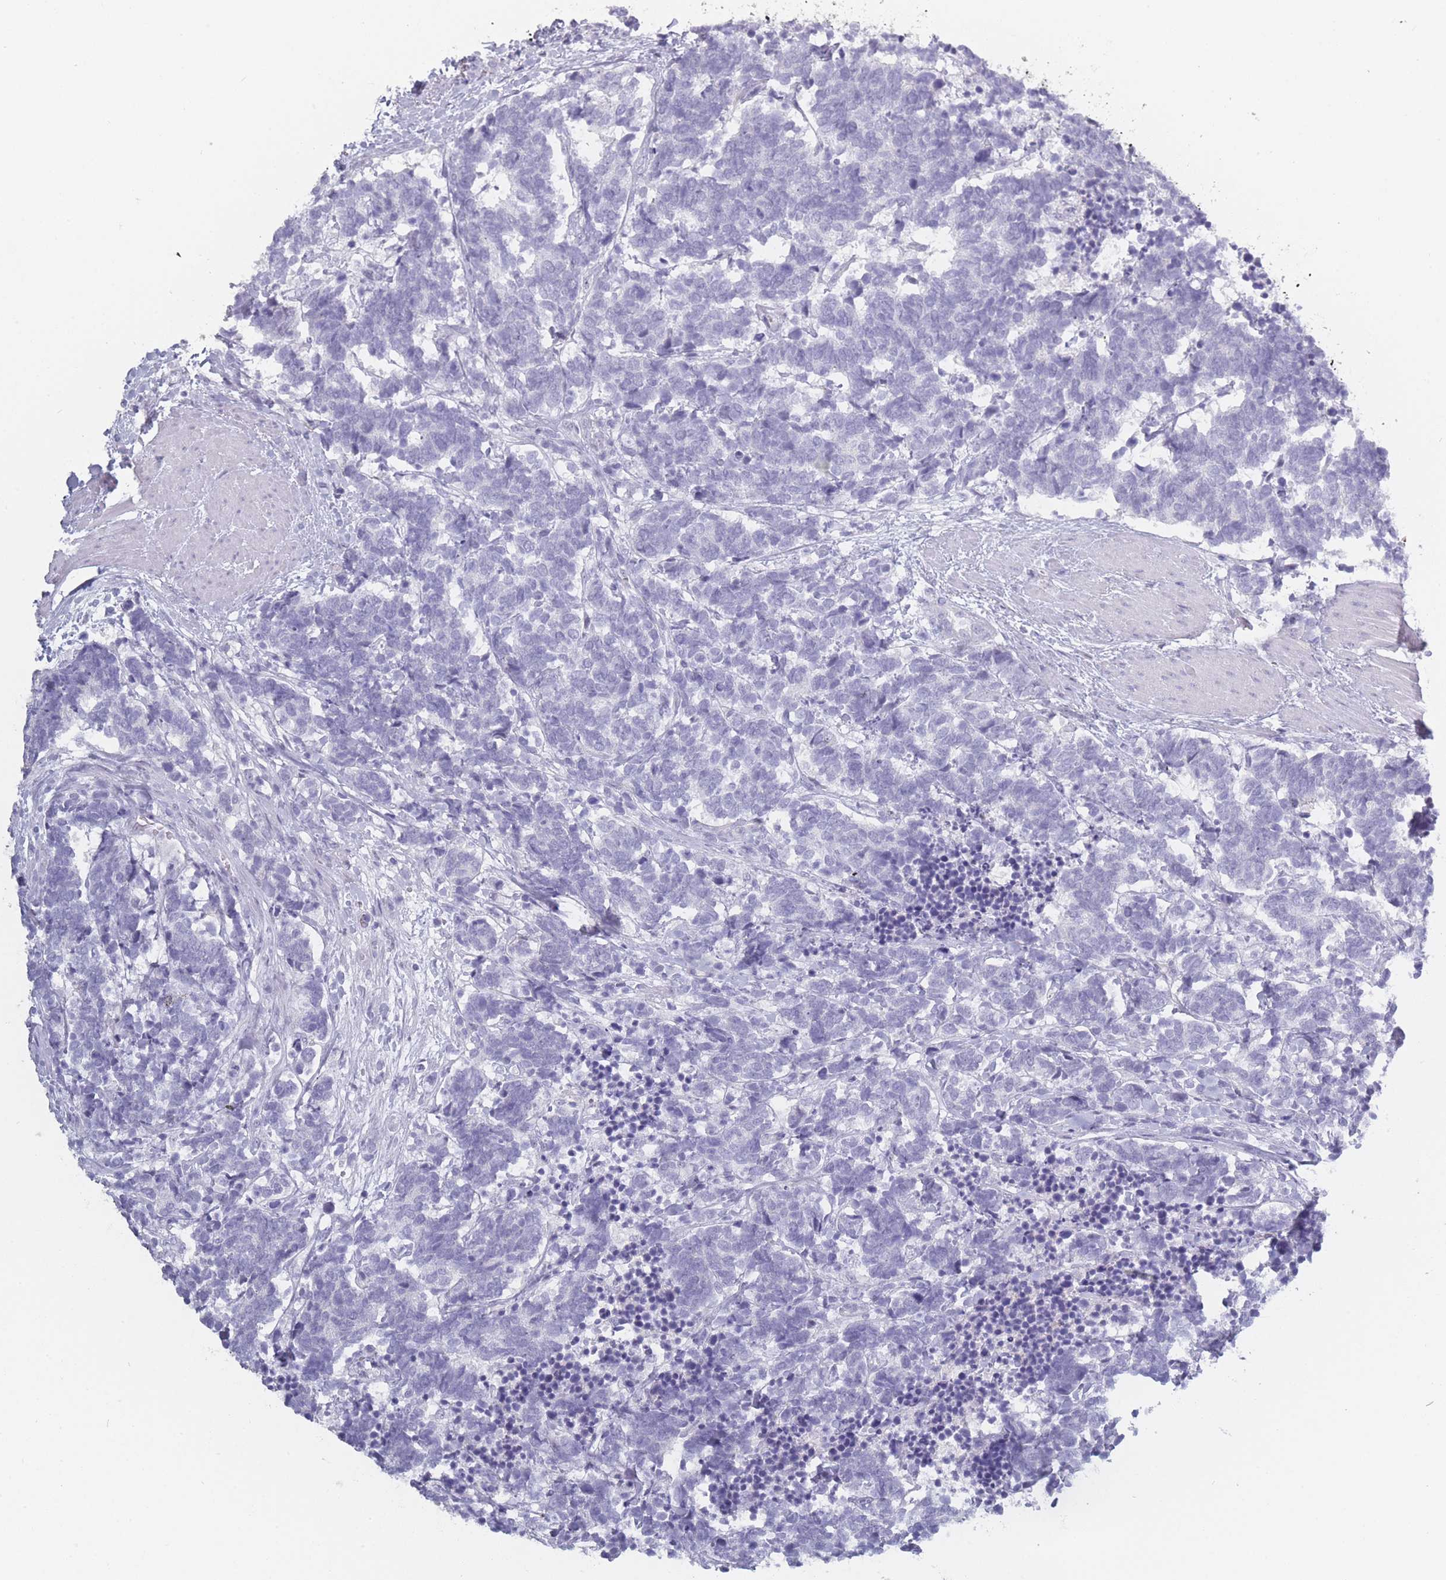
{"staining": {"intensity": "negative", "quantity": "none", "location": "none"}, "tissue": "carcinoid", "cell_type": "Tumor cells", "image_type": "cancer", "snomed": [{"axis": "morphology", "description": "Carcinoma, NOS"}, {"axis": "morphology", "description": "Carcinoid, malignant, NOS"}, {"axis": "topography", "description": "Prostate"}], "caption": "An IHC histopathology image of carcinoid is shown. There is no staining in tumor cells of carcinoid.", "gene": "ROS1", "patient": {"sex": "male", "age": 57}}